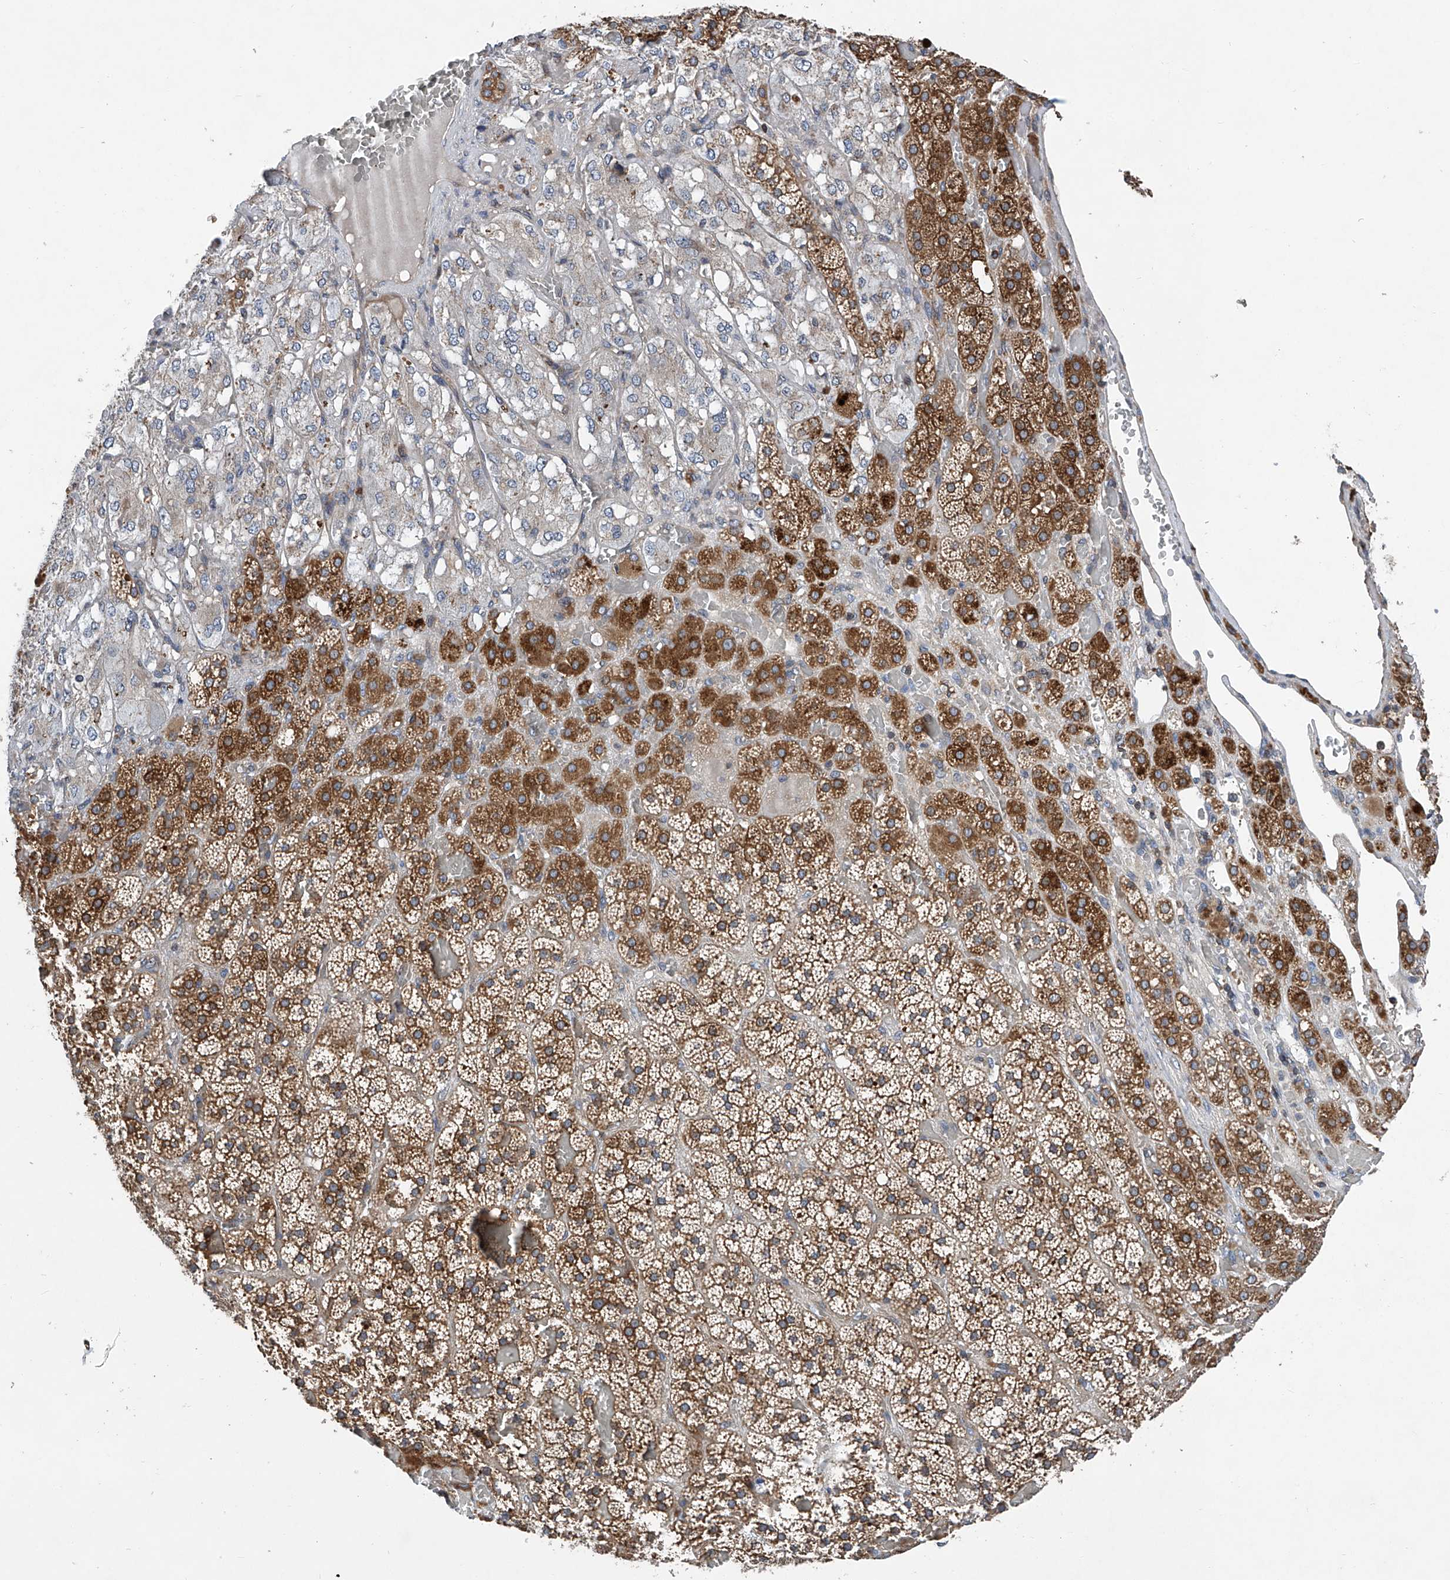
{"staining": {"intensity": "strong", "quantity": "25%-75%", "location": "cytoplasmic/membranous"}, "tissue": "adrenal gland", "cell_type": "Glandular cells", "image_type": "normal", "snomed": [{"axis": "morphology", "description": "Normal tissue, NOS"}, {"axis": "topography", "description": "Adrenal gland"}], "caption": "Human adrenal gland stained for a protein (brown) shows strong cytoplasmic/membranous positive positivity in about 25%-75% of glandular cells.", "gene": "TRIM38", "patient": {"sex": "female", "age": 59}}